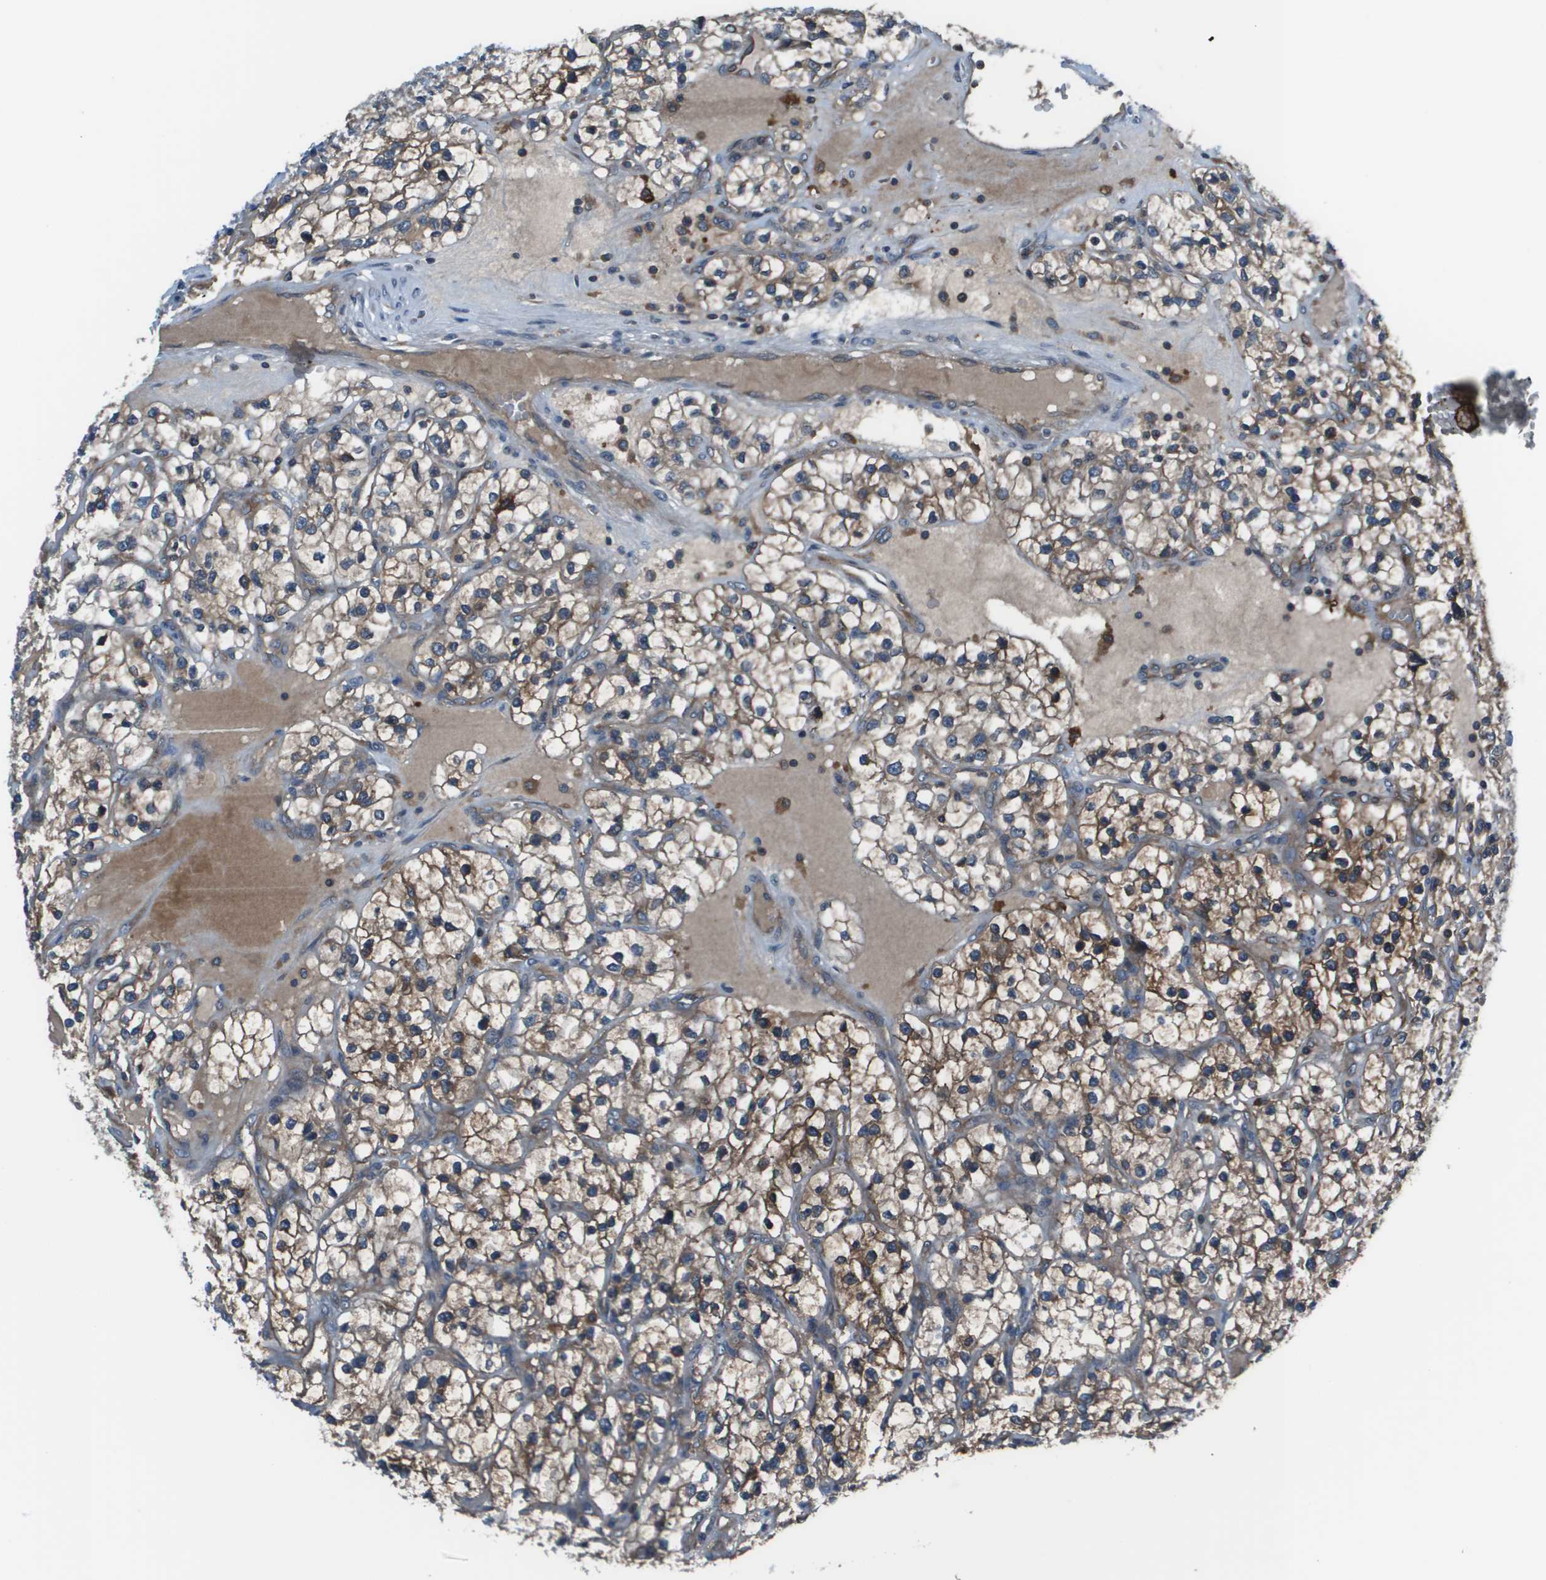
{"staining": {"intensity": "moderate", "quantity": "25%-75%", "location": "cytoplasmic/membranous"}, "tissue": "renal cancer", "cell_type": "Tumor cells", "image_type": "cancer", "snomed": [{"axis": "morphology", "description": "Adenocarcinoma, NOS"}, {"axis": "topography", "description": "Kidney"}], "caption": "Immunohistochemistry photomicrograph of human renal adenocarcinoma stained for a protein (brown), which exhibits medium levels of moderate cytoplasmic/membranous staining in about 25%-75% of tumor cells.", "gene": "EIF3B", "patient": {"sex": "female", "age": 57}}